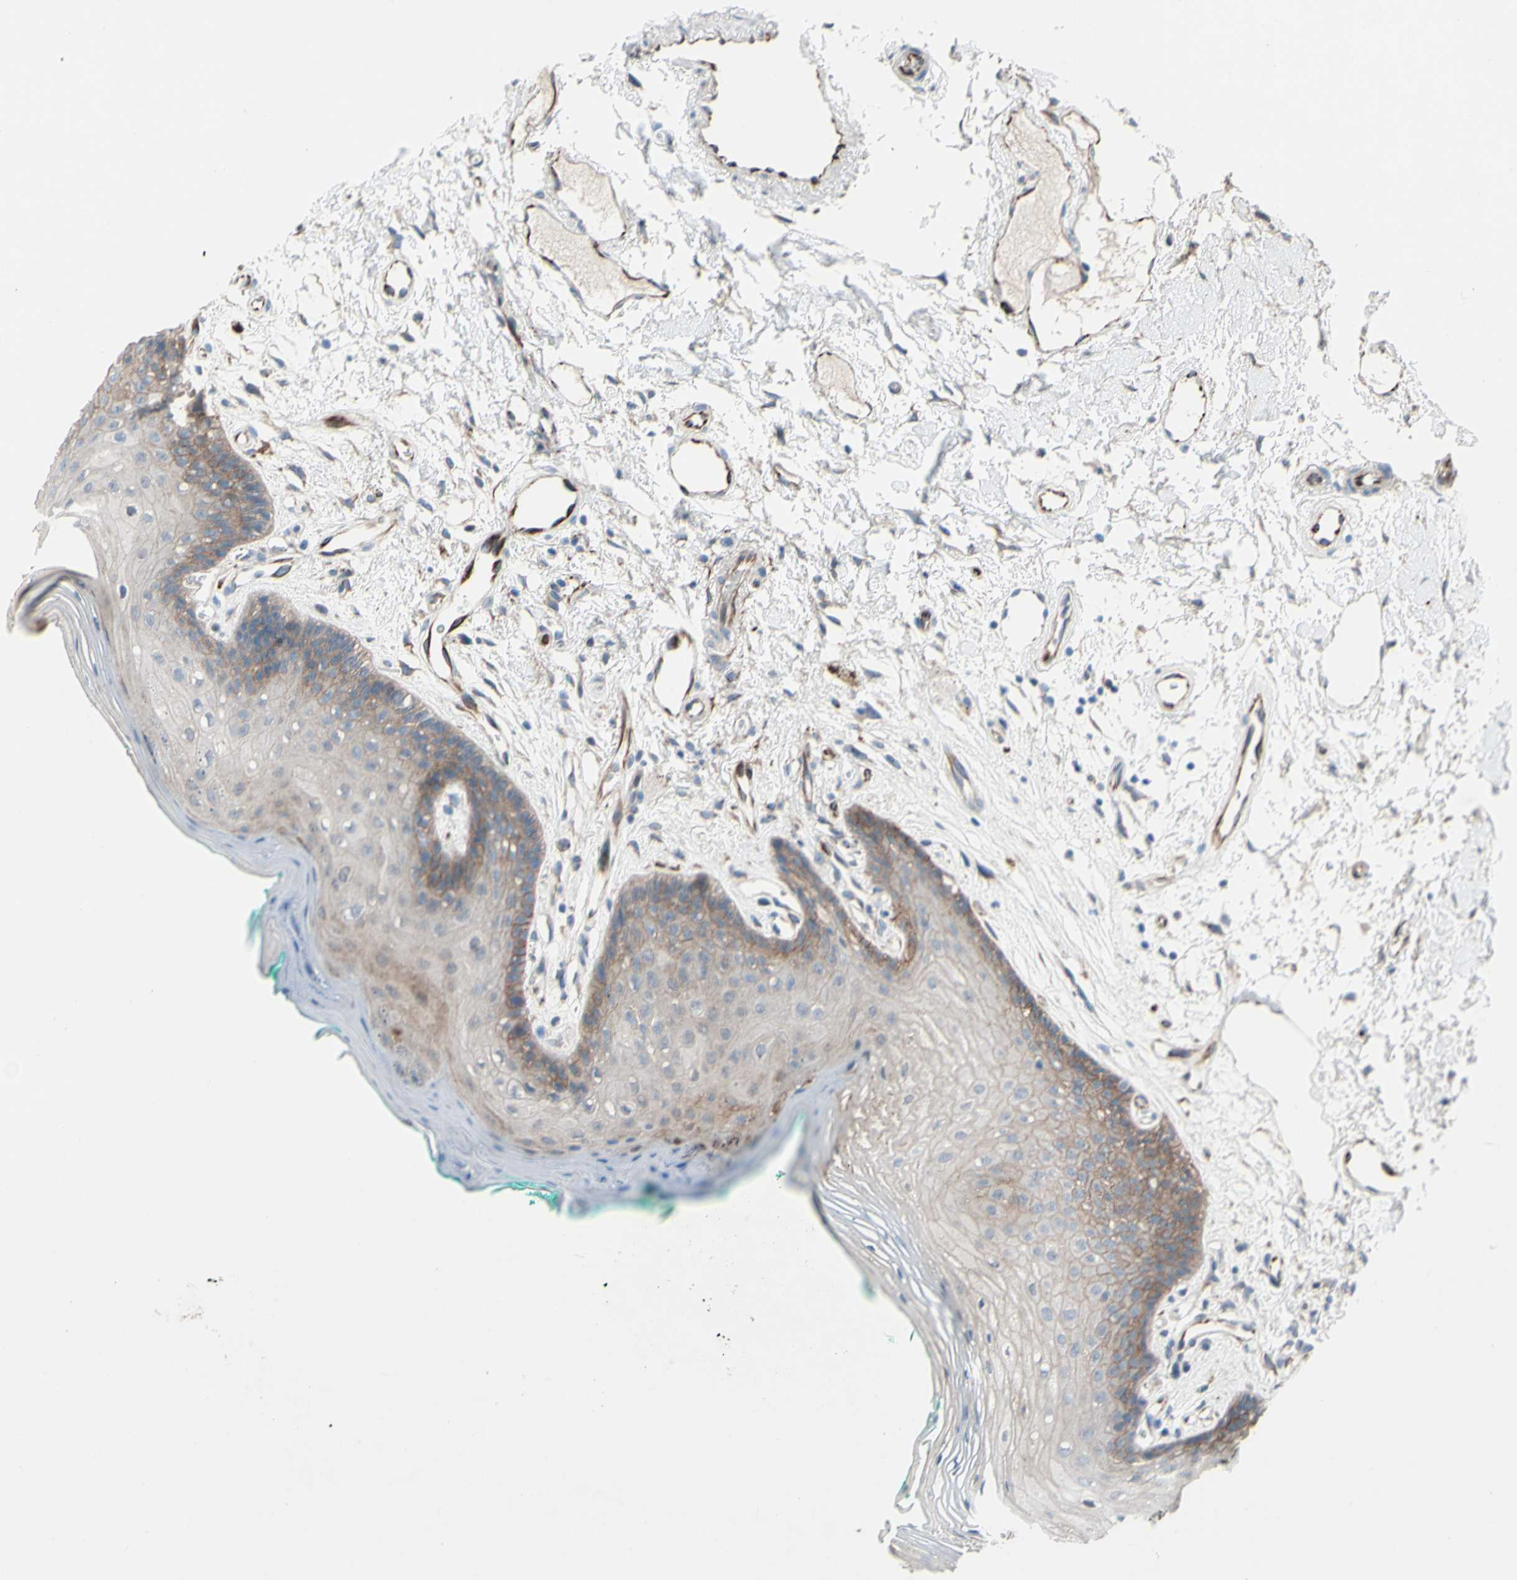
{"staining": {"intensity": "moderate", "quantity": "25%-75%", "location": "cytoplasmic/membranous"}, "tissue": "oral mucosa", "cell_type": "Squamous epithelial cells", "image_type": "normal", "snomed": [{"axis": "morphology", "description": "Normal tissue, NOS"}, {"axis": "topography", "description": "Skeletal muscle"}, {"axis": "topography", "description": "Oral tissue"}, {"axis": "topography", "description": "Peripheral nerve tissue"}], "caption": "This photomicrograph reveals IHC staining of unremarkable human oral mucosa, with medium moderate cytoplasmic/membranous expression in approximately 25%-75% of squamous epithelial cells.", "gene": "CDCP1", "patient": {"sex": "female", "age": 84}}